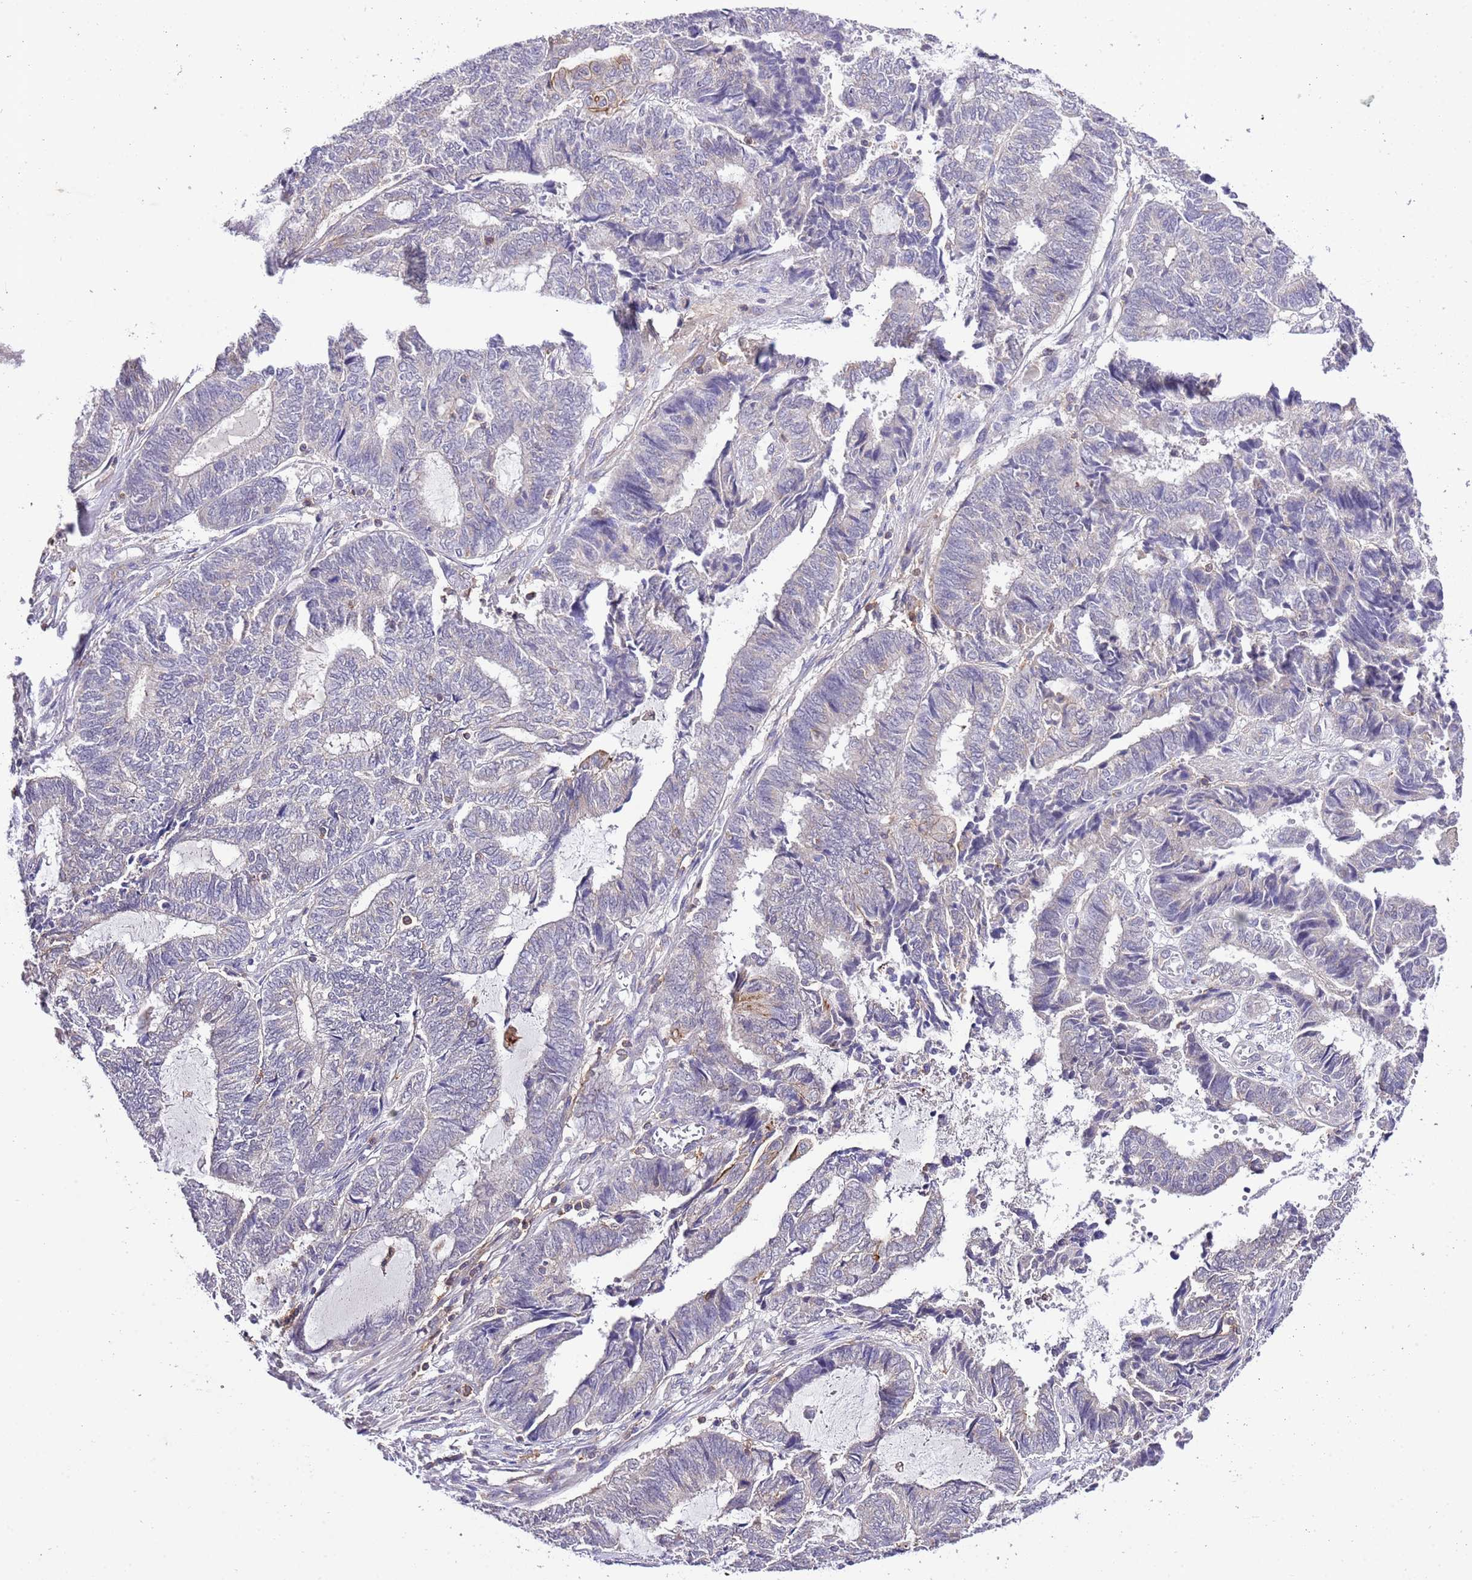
{"staining": {"intensity": "negative", "quantity": "none", "location": "none"}, "tissue": "endometrial cancer", "cell_type": "Tumor cells", "image_type": "cancer", "snomed": [{"axis": "morphology", "description": "Adenocarcinoma, NOS"}, {"axis": "topography", "description": "Uterus"}, {"axis": "topography", "description": "Endometrium"}], "caption": "An immunohistochemistry (IHC) micrograph of adenocarcinoma (endometrial) is shown. There is no staining in tumor cells of adenocarcinoma (endometrial).", "gene": "EFHD1", "patient": {"sex": "female", "age": 70}}